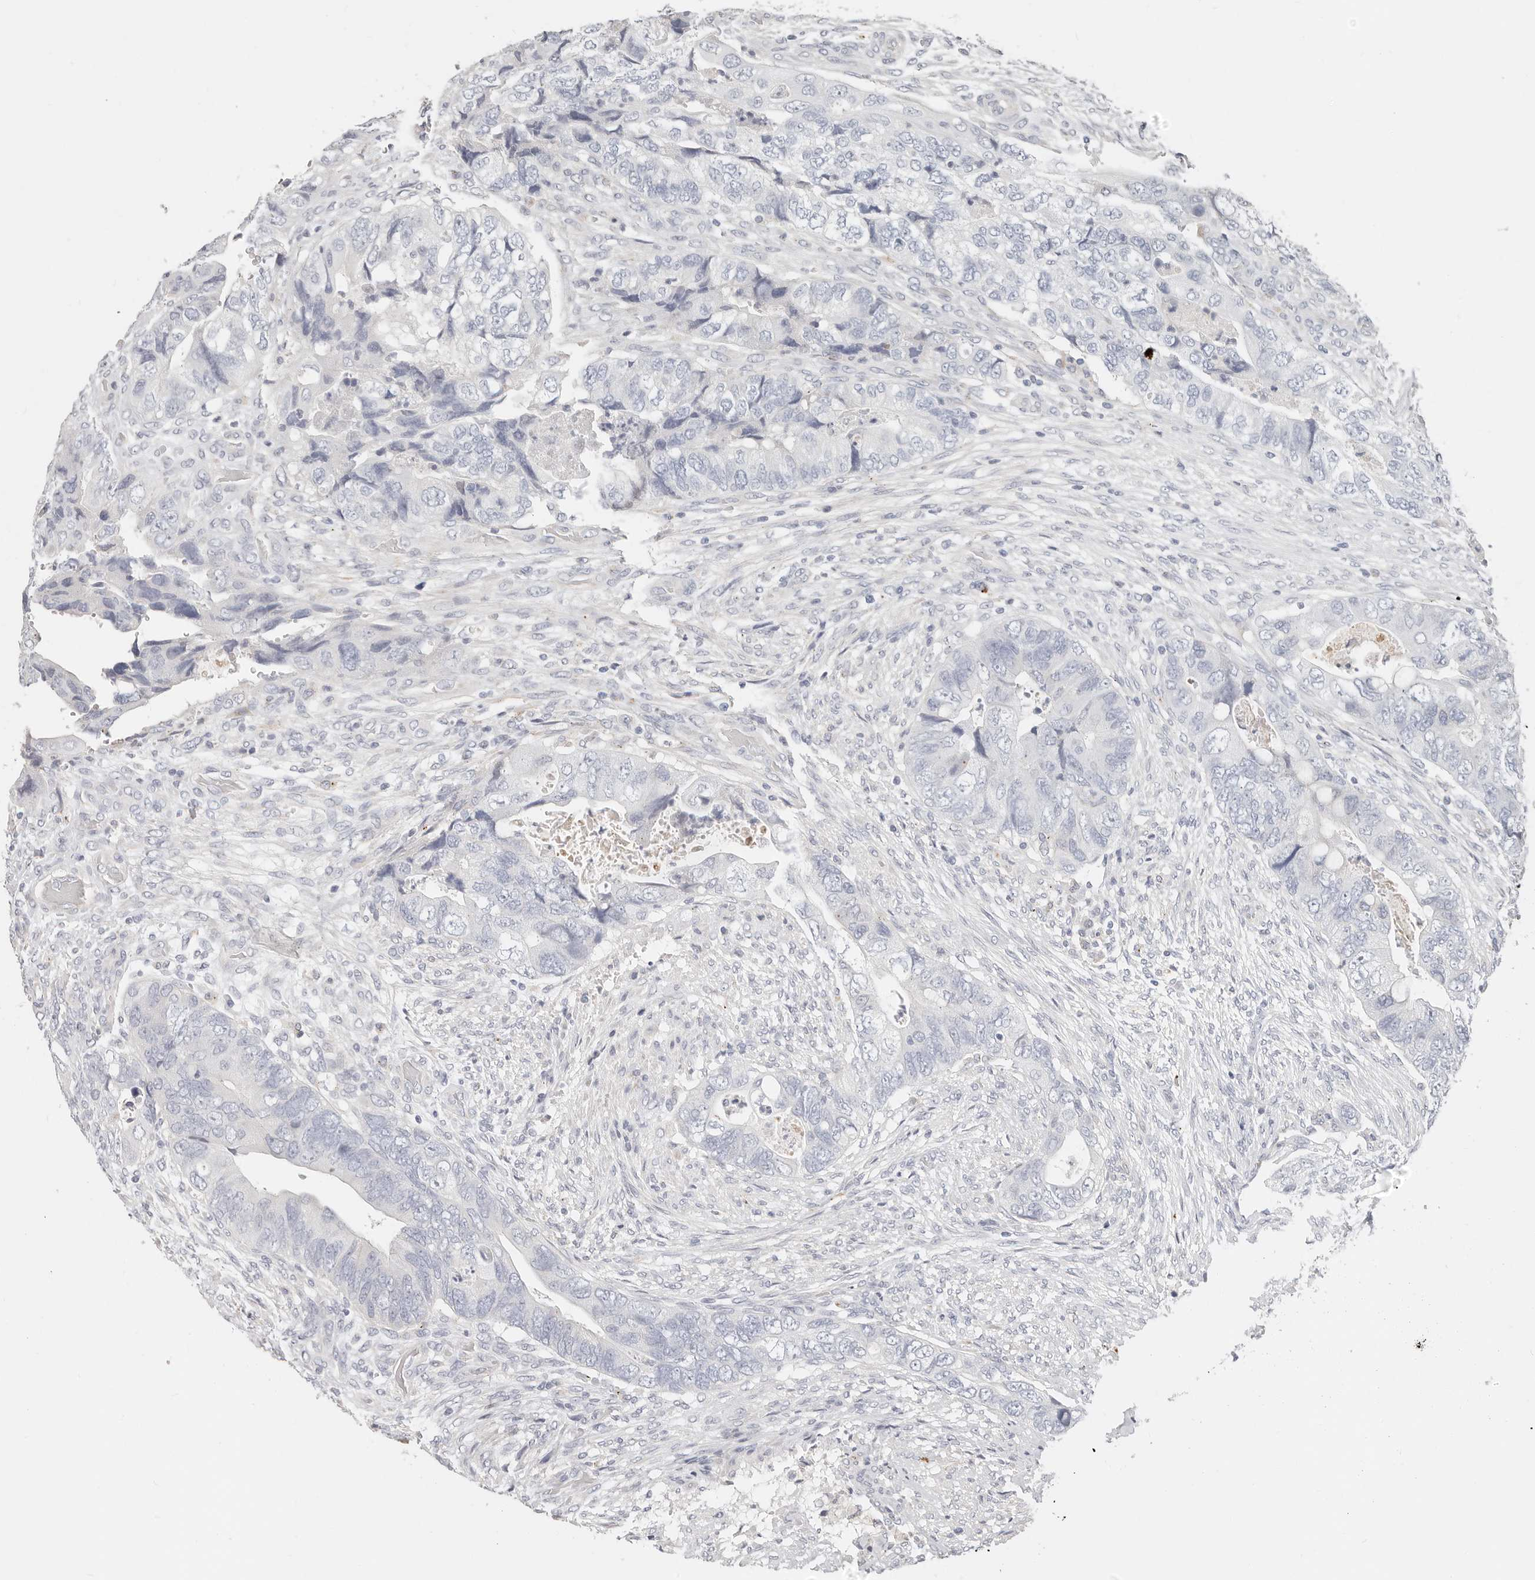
{"staining": {"intensity": "negative", "quantity": "none", "location": "none"}, "tissue": "colorectal cancer", "cell_type": "Tumor cells", "image_type": "cancer", "snomed": [{"axis": "morphology", "description": "Adenocarcinoma, NOS"}, {"axis": "topography", "description": "Rectum"}], "caption": "A photomicrograph of colorectal cancer (adenocarcinoma) stained for a protein demonstrates no brown staining in tumor cells.", "gene": "ZRANB1", "patient": {"sex": "male", "age": 63}}